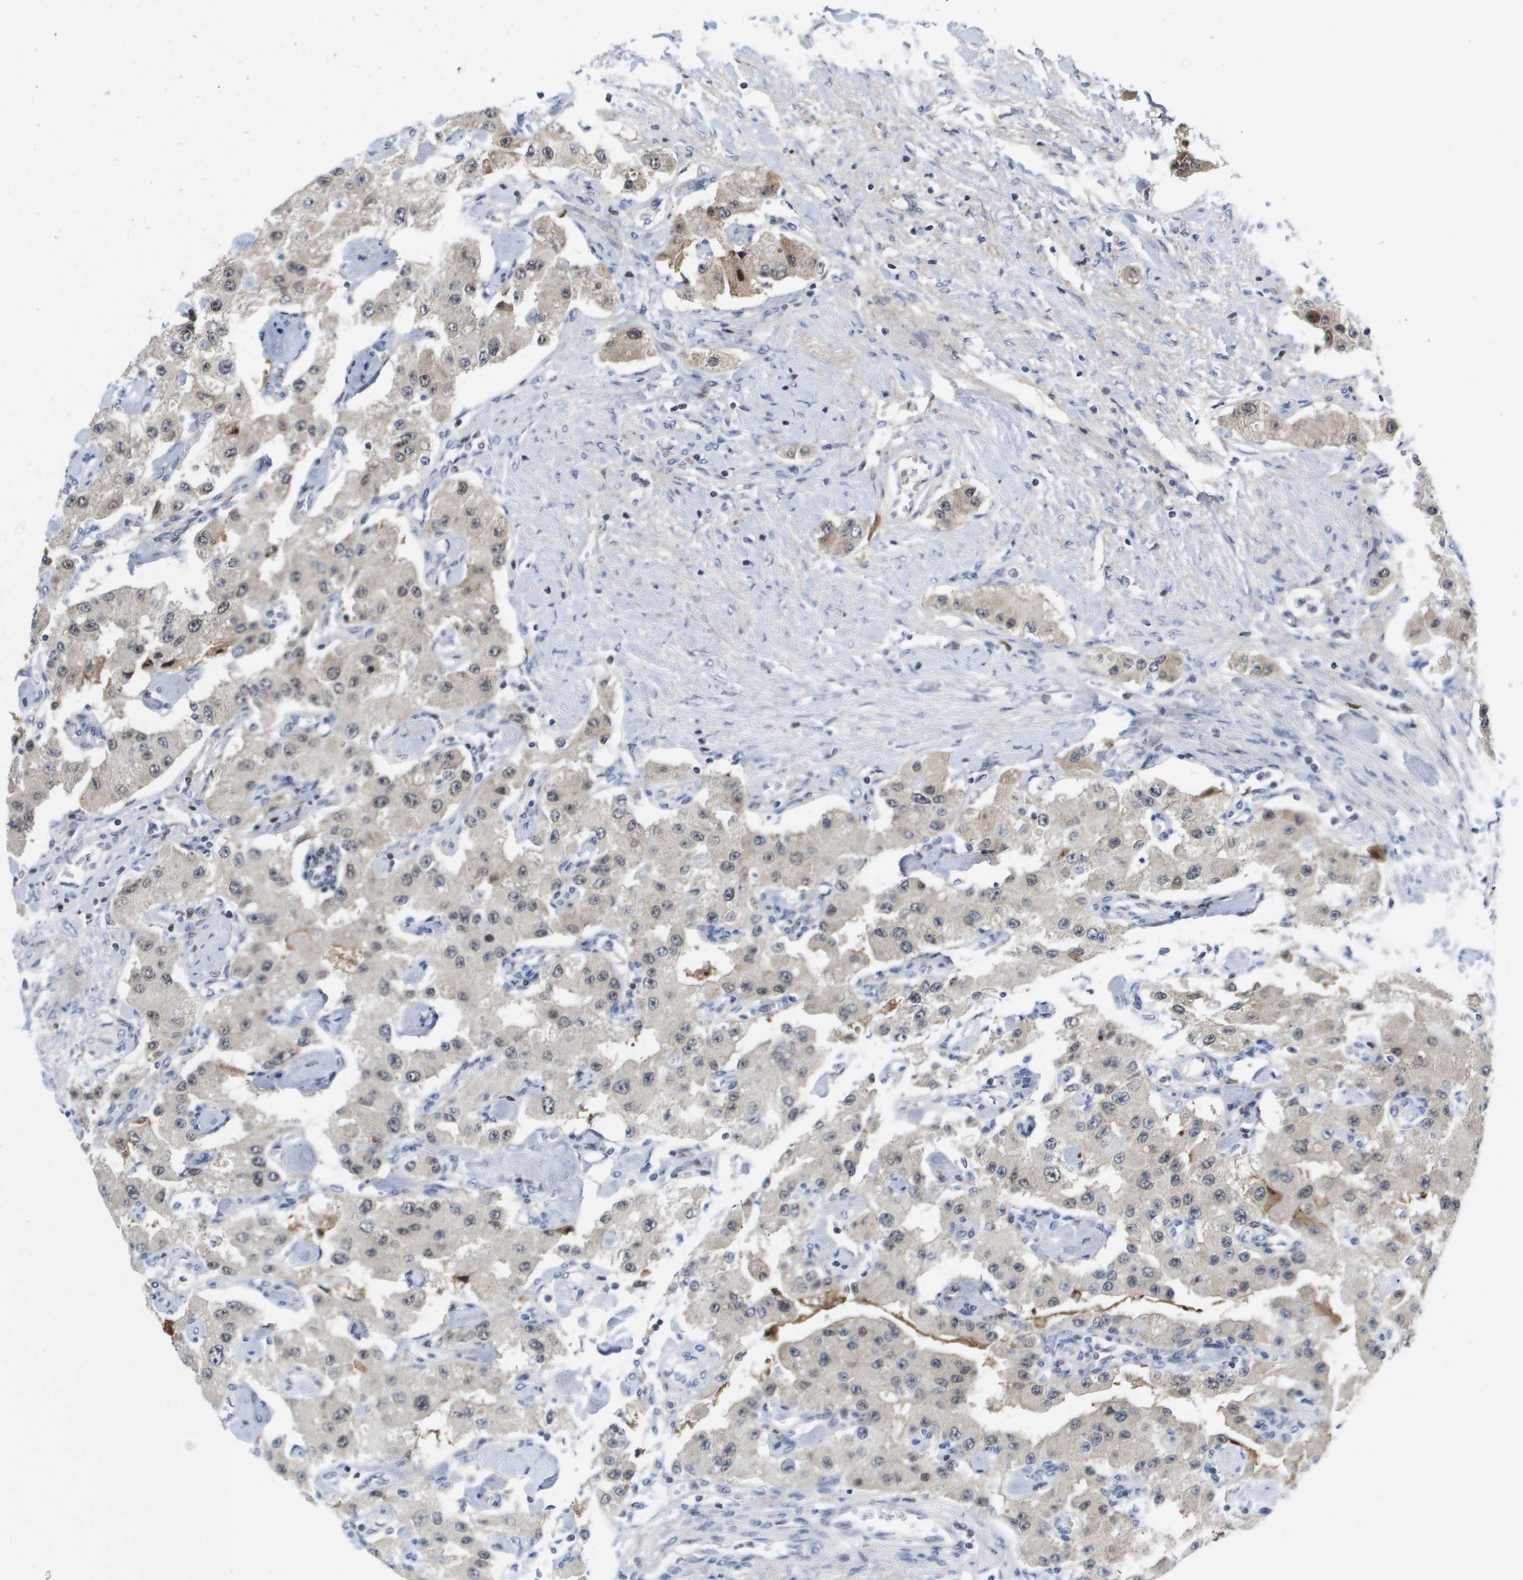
{"staining": {"intensity": "weak", "quantity": ">75%", "location": "cytoplasmic/membranous"}, "tissue": "carcinoid", "cell_type": "Tumor cells", "image_type": "cancer", "snomed": [{"axis": "morphology", "description": "Carcinoid, malignant, NOS"}, {"axis": "topography", "description": "Pancreas"}], "caption": "IHC of human malignant carcinoid reveals low levels of weak cytoplasmic/membranous positivity in approximately >75% of tumor cells. The protein of interest is stained brown, and the nuclei are stained in blue (DAB (3,3'-diaminobenzidine) IHC with brightfield microscopy, high magnification).", "gene": "SERPINC1", "patient": {"sex": "male", "age": 41}}